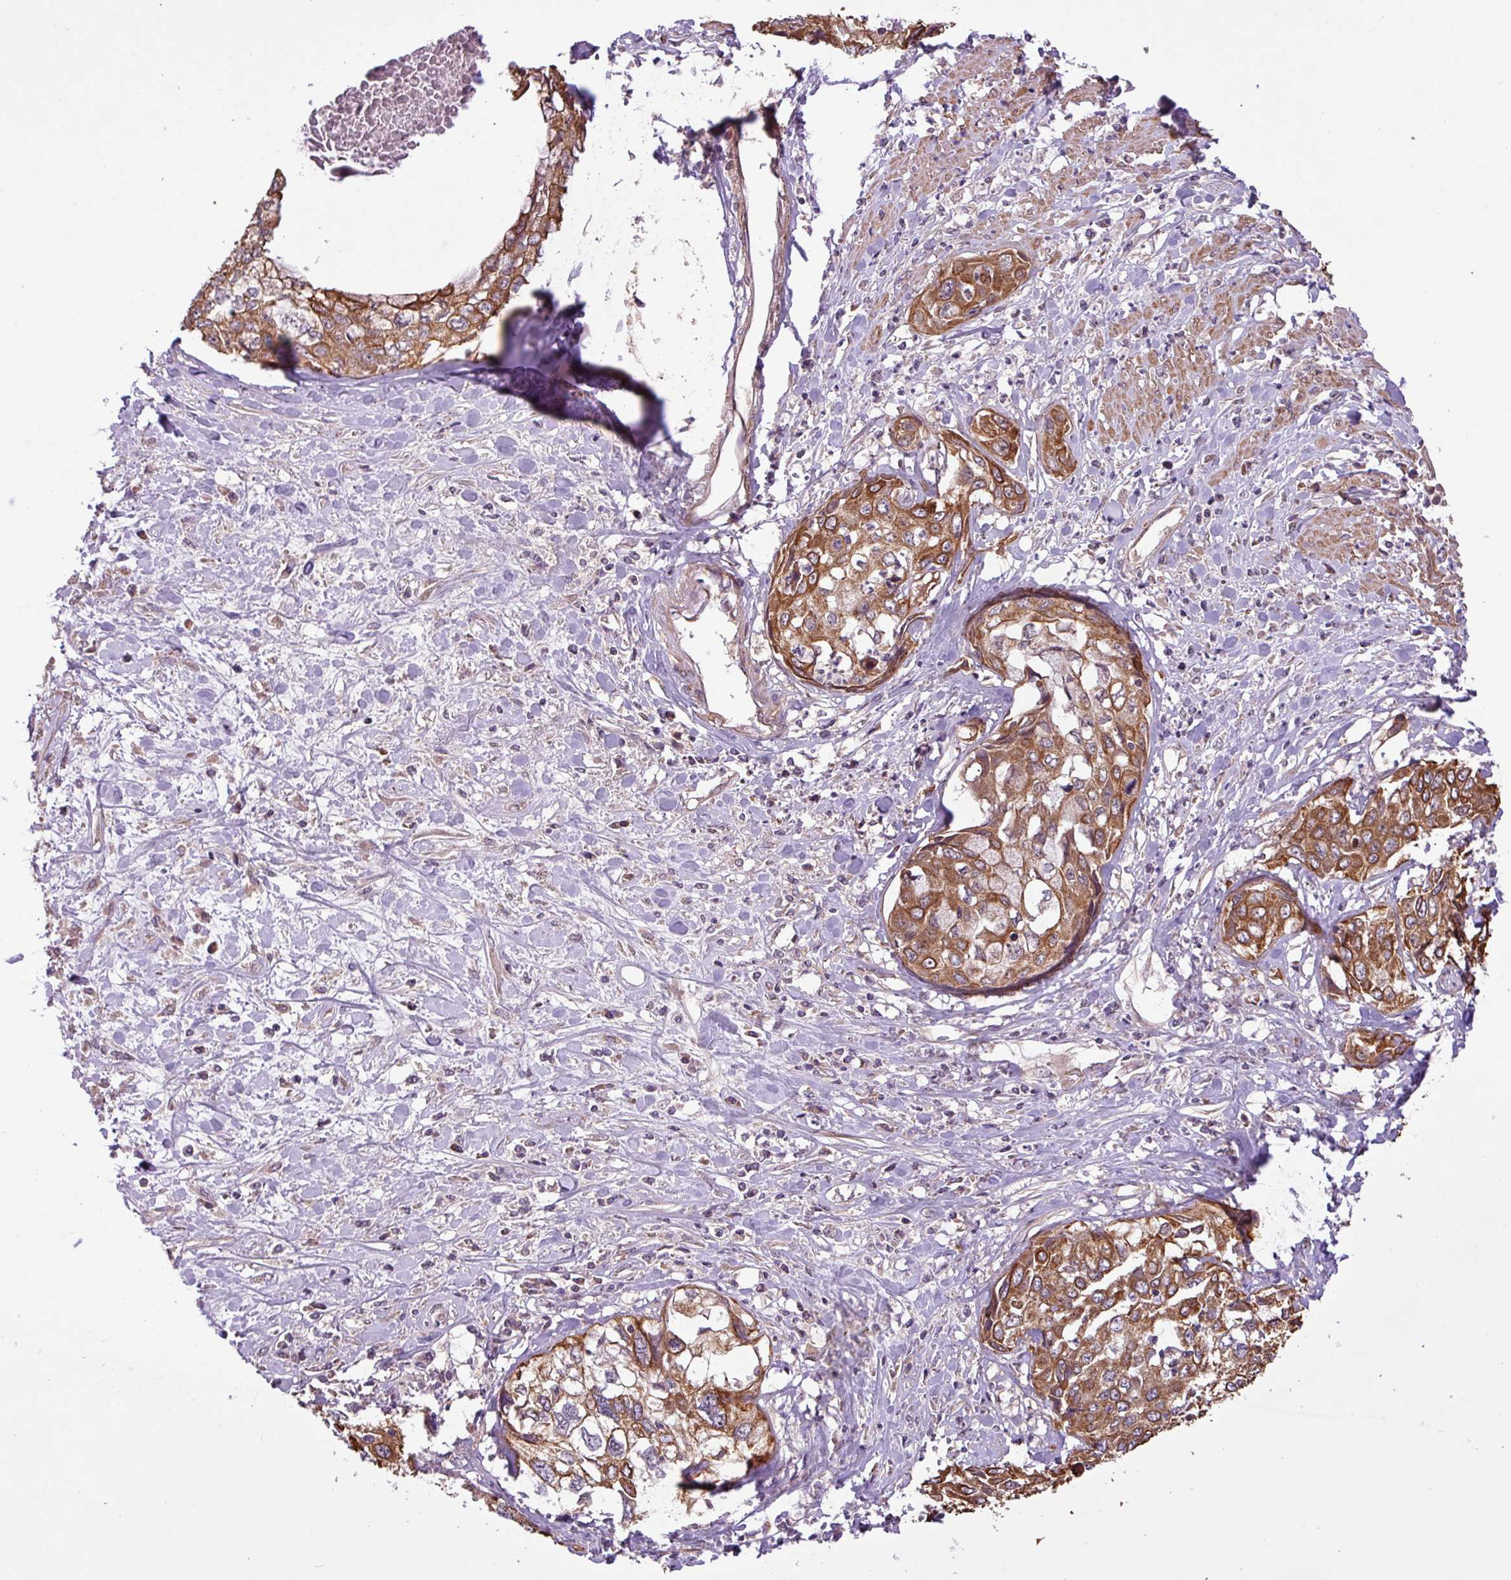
{"staining": {"intensity": "moderate", "quantity": ">75%", "location": "cytoplasmic/membranous"}, "tissue": "cervical cancer", "cell_type": "Tumor cells", "image_type": "cancer", "snomed": [{"axis": "morphology", "description": "Squamous cell carcinoma, NOS"}, {"axis": "topography", "description": "Cervix"}], "caption": "Protein expression analysis of human cervical cancer reveals moderate cytoplasmic/membranous staining in approximately >75% of tumor cells.", "gene": "TIMM10B", "patient": {"sex": "female", "age": 31}}